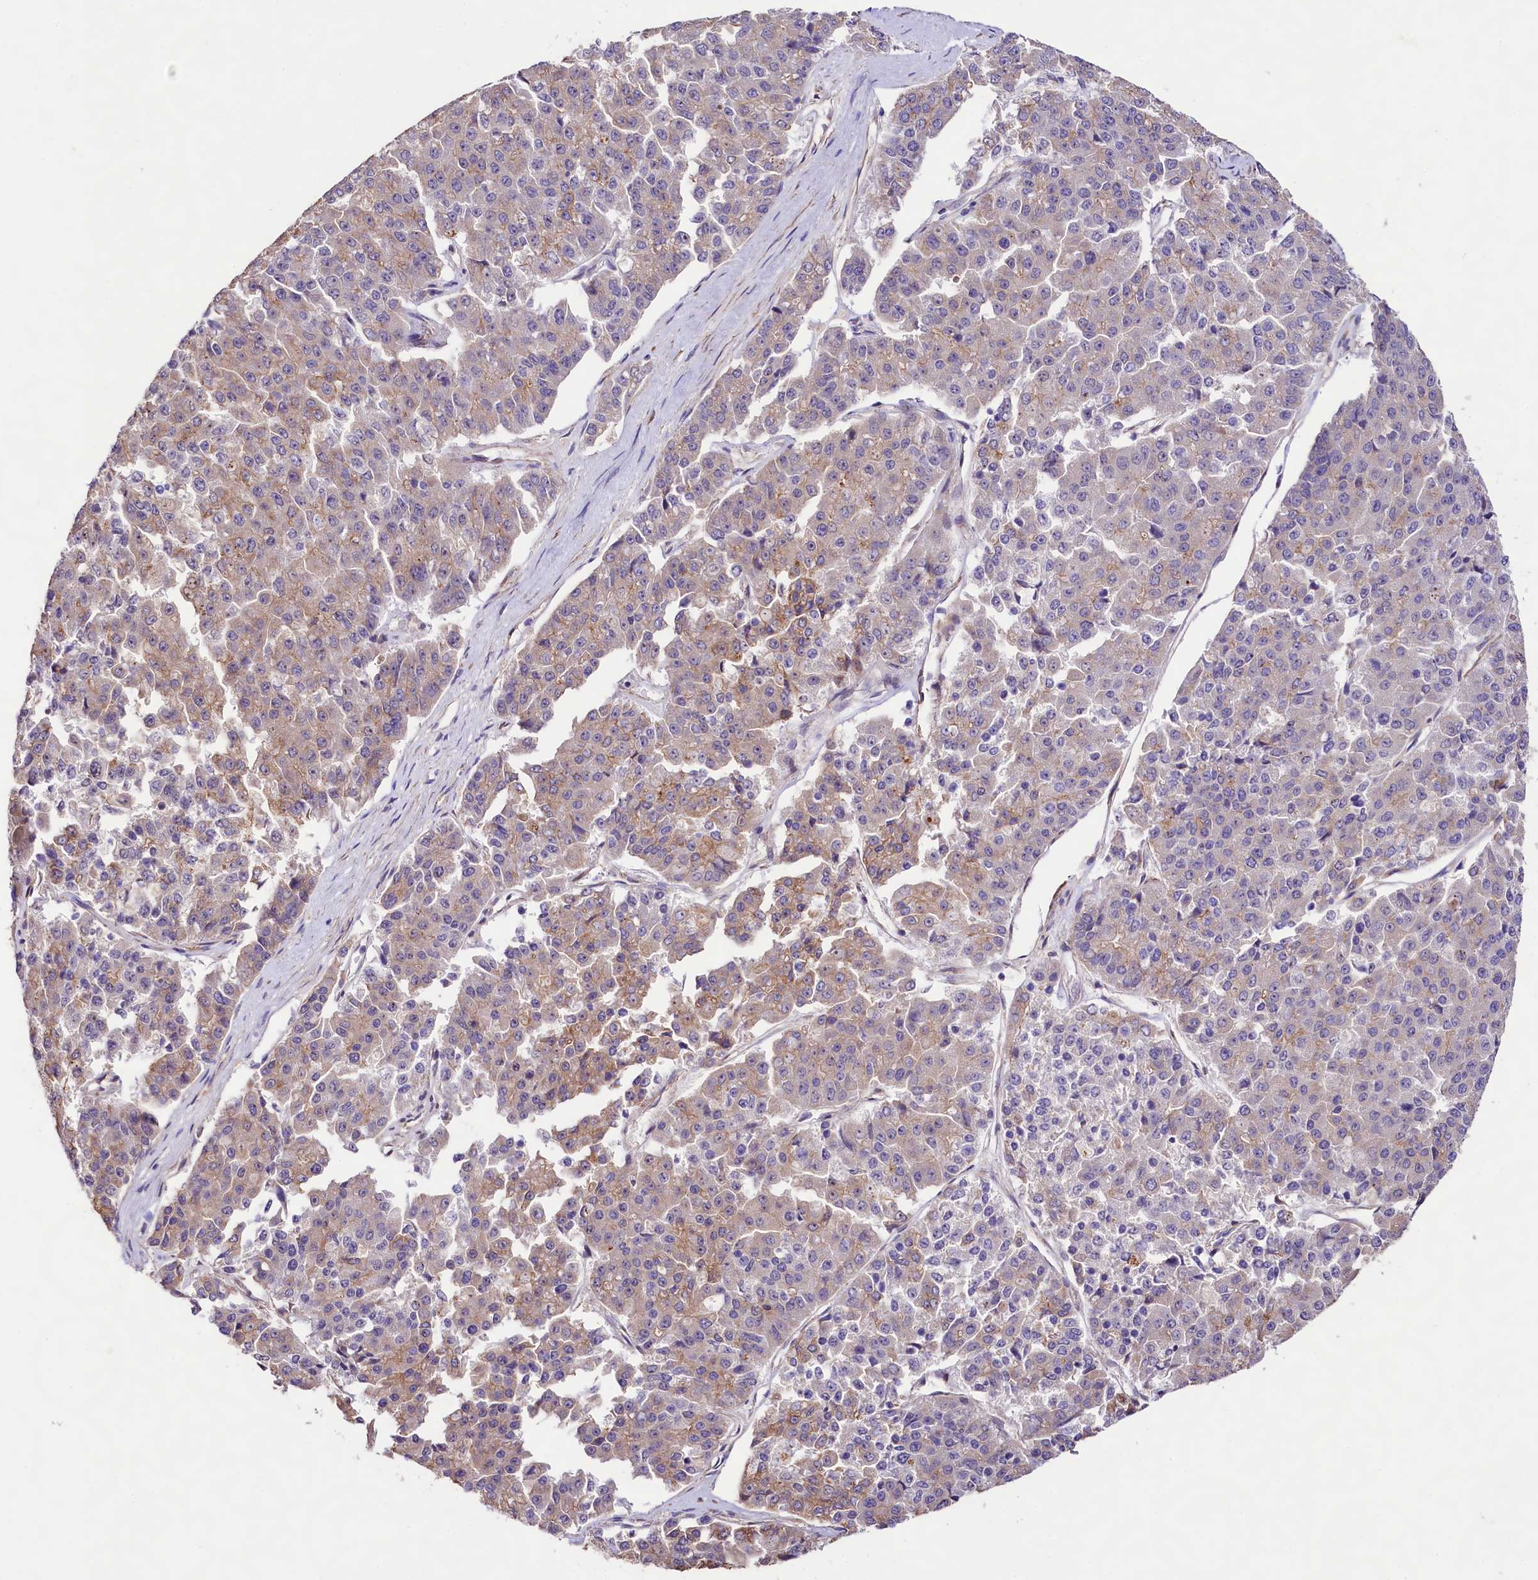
{"staining": {"intensity": "weak", "quantity": "25%-75%", "location": "cytoplasmic/membranous"}, "tissue": "pancreatic cancer", "cell_type": "Tumor cells", "image_type": "cancer", "snomed": [{"axis": "morphology", "description": "Adenocarcinoma, NOS"}, {"axis": "topography", "description": "Pancreas"}], "caption": "Pancreatic cancer stained for a protein shows weak cytoplasmic/membranous positivity in tumor cells. The staining is performed using DAB (3,3'-diaminobenzidine) brown chromogen to label protein expression. The nuclei are counter-stained blue using hematoxylin.", "gene": "VPS11", "patient": {"sex": "male", "age": 50}}